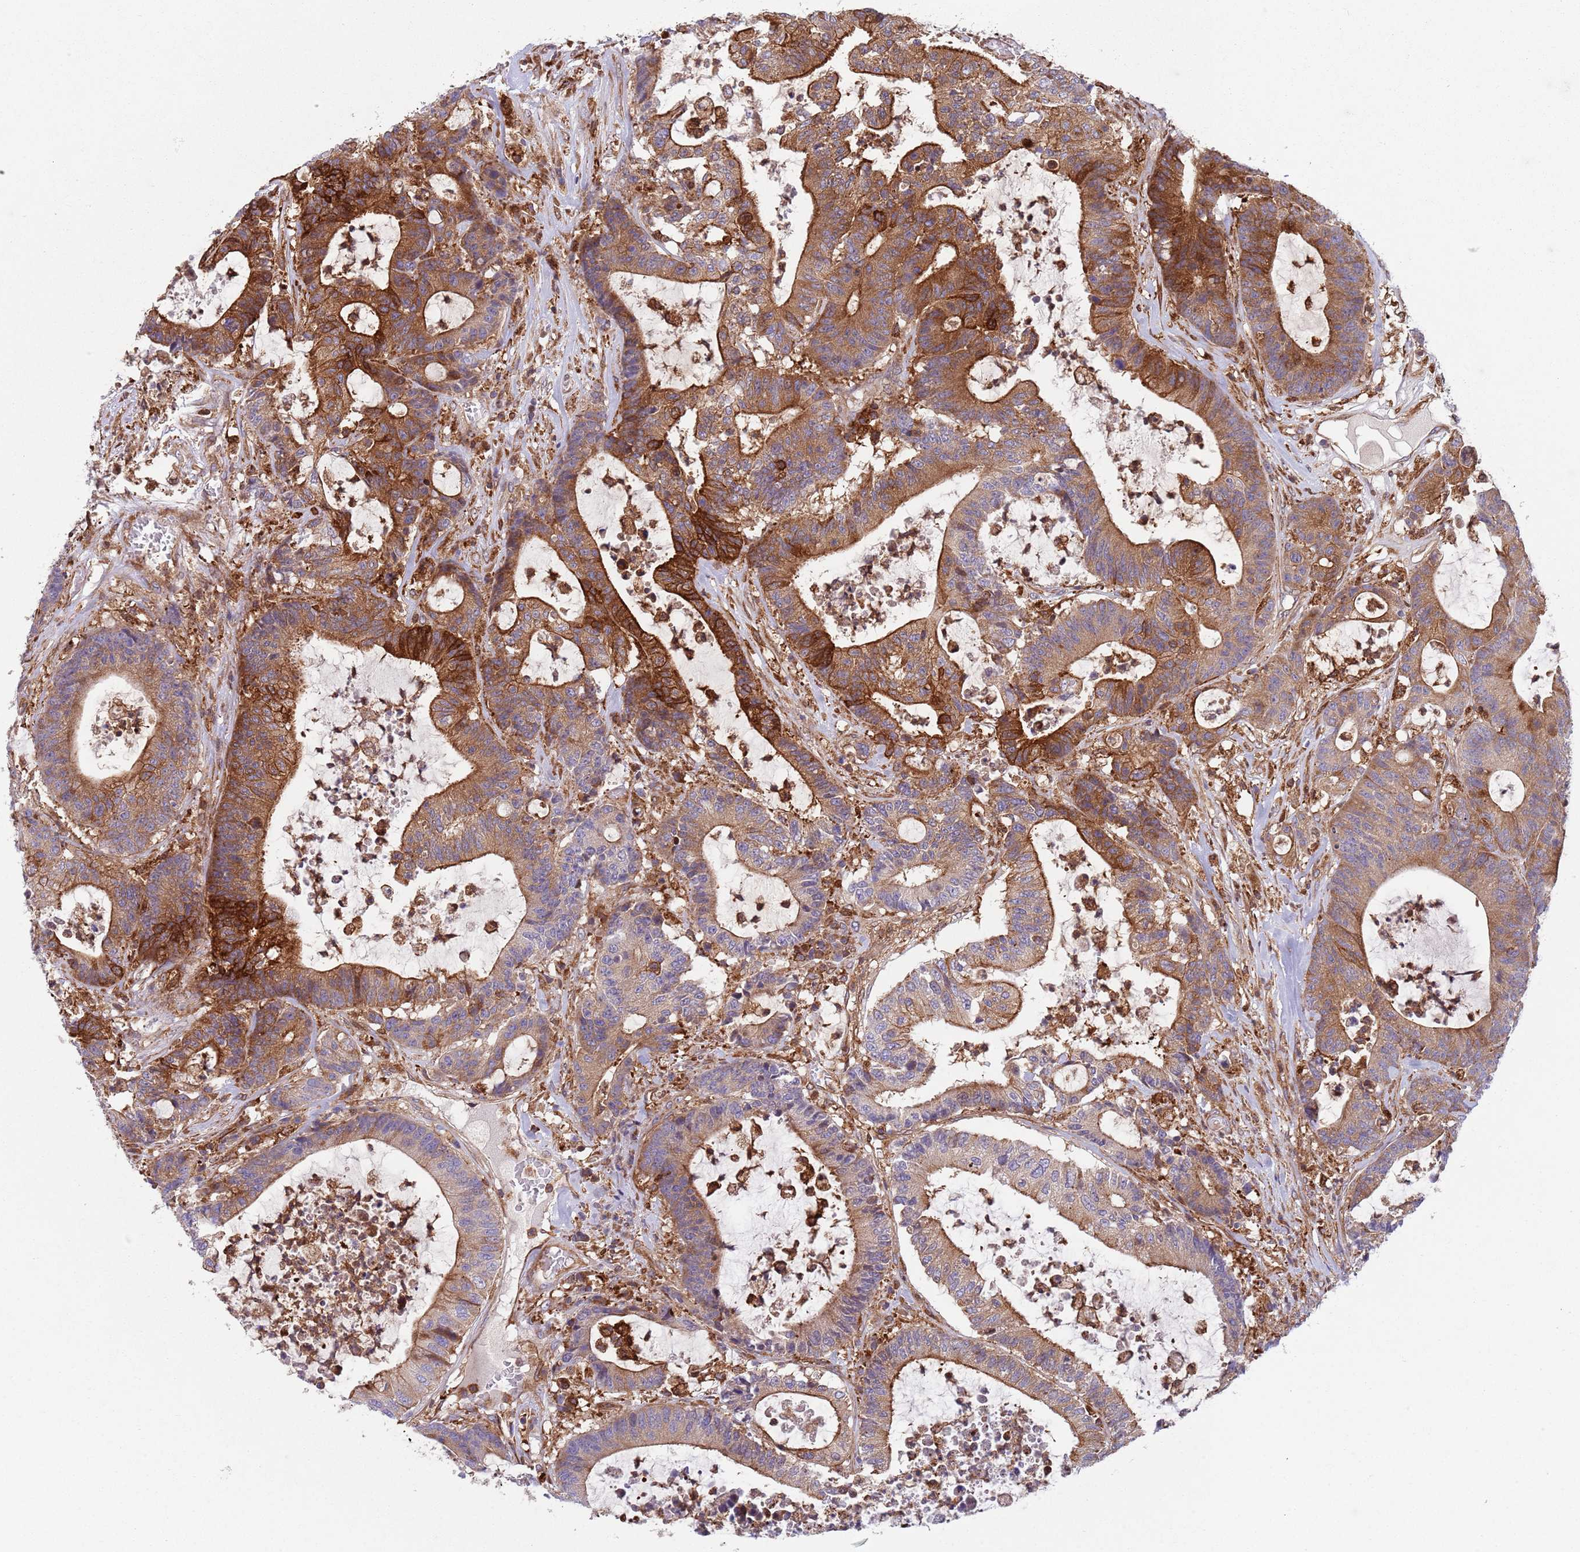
{"staining": {"intensity": "strong", "quantity": "25%-75%", "location": "cytoplasmic/membranous"}, "tissue": "colorectal cancer", "cell_type": "Tumor cells", "image_type": "cancer", "snomed": [{"axis": "morphology", "description": "Adenocarcinoma, NOS"}, {"axis": "topography", "description": "Colon"}], "caption": "Immunohistochemical staining of adenocarcinoma (colorectal) shows high levels of strong cytoplasmic/membranous staining in about 25%-75% of tumor cells.", "gene": "ZMYM5", "patient": {"sex": "female", "age": 84}}